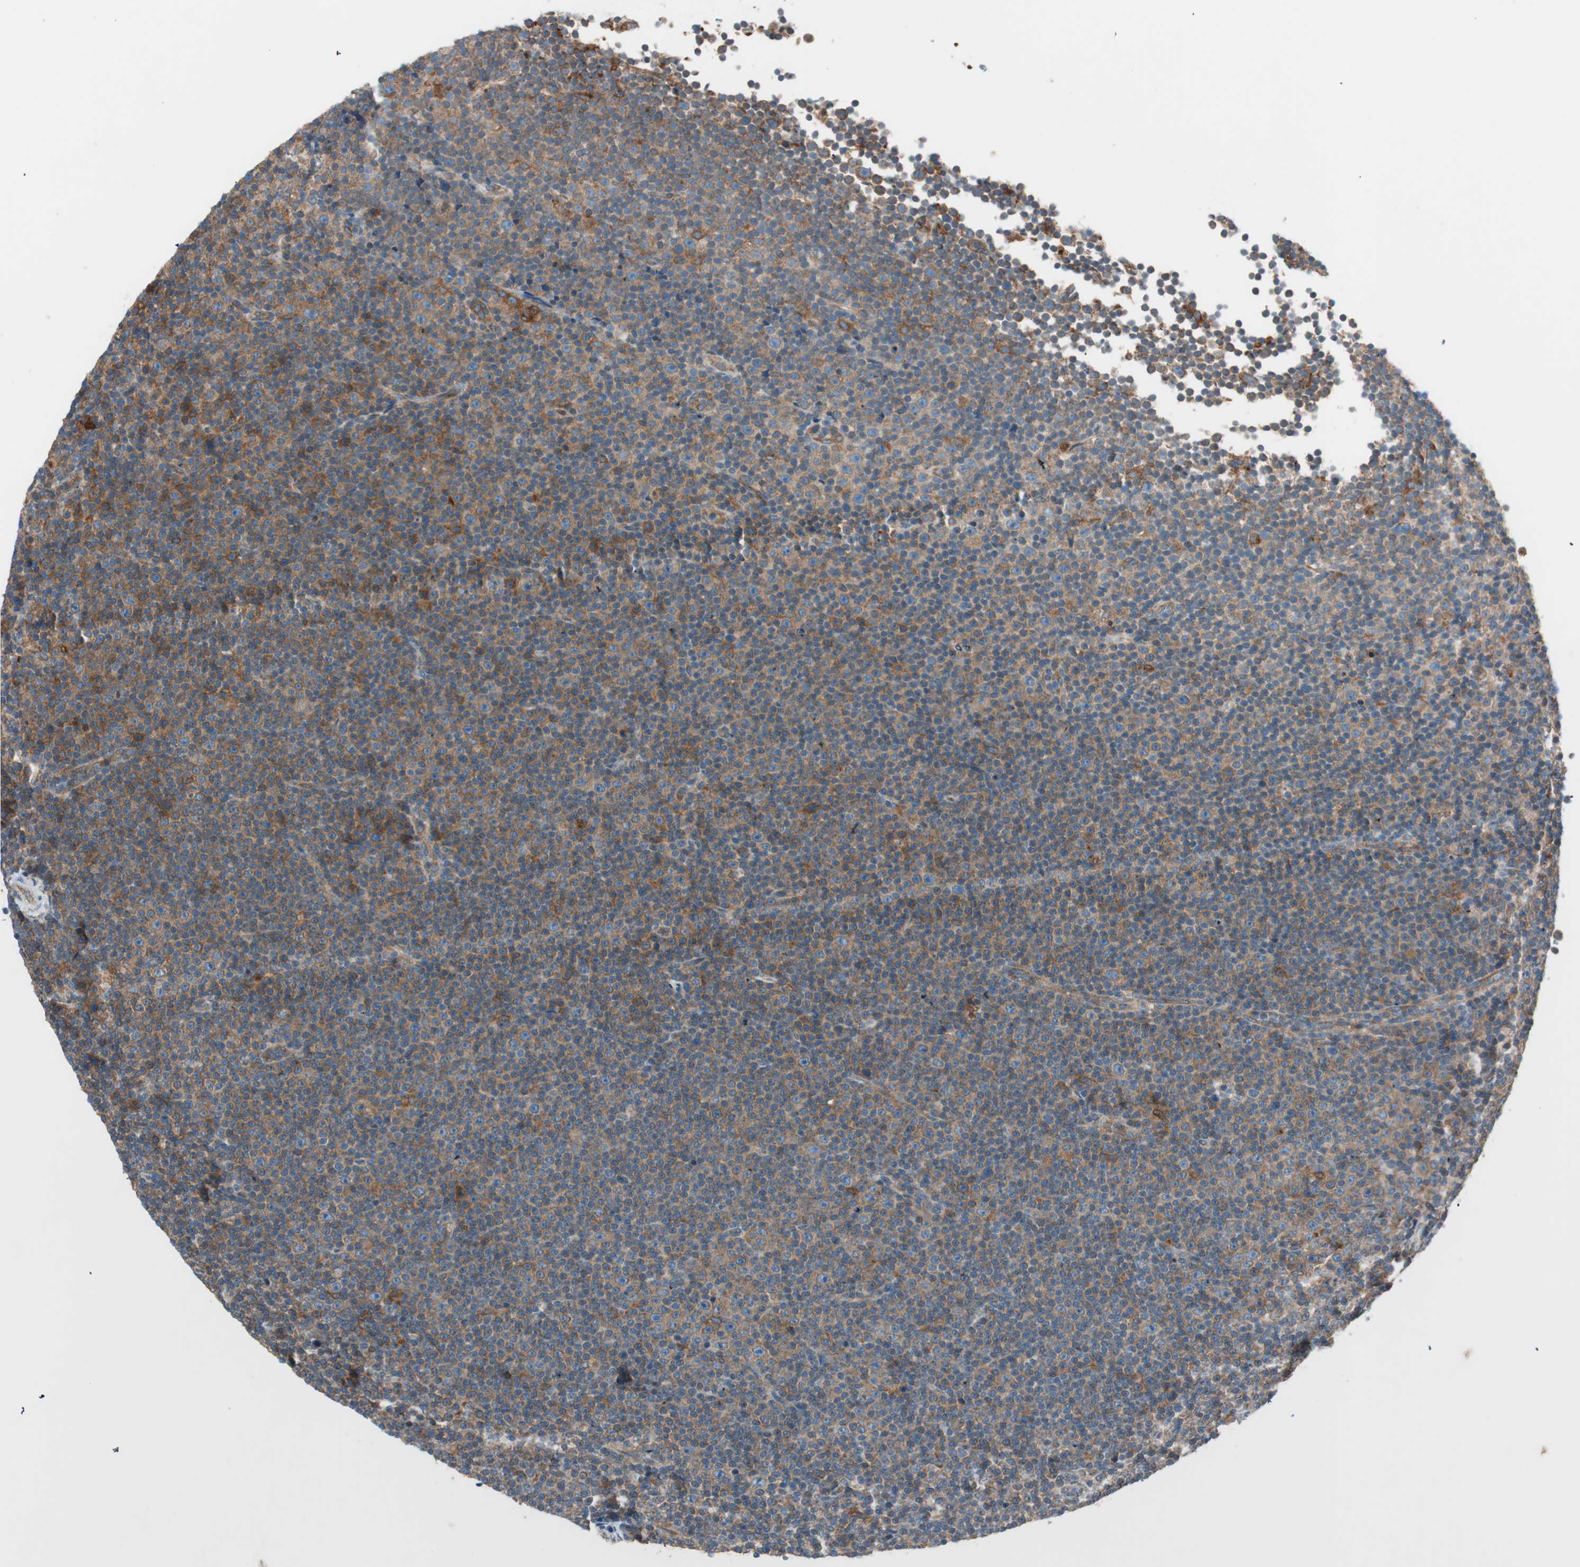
{"staining": {"intensity": "moderate", "quantity": ">75%", "location": "cytoplasmic/membranous"}, "tissue": "lymphoma", "cell_type": "Tumor cells", "image_type": "cancer", "snomed": [{"axis": "morphology", "description": "Malignant lymphoma, non-Hodgkin's type, Low grade"}, {"axis": "topography", "description": "Lymph node"}], "caption": "Tumor cells show moderate cytoplasmic/membranous positivity in approximately >75% of cells in lymphoma.", "gene": "RAB5A", "patient": {"sex": "female", "age": 67}}